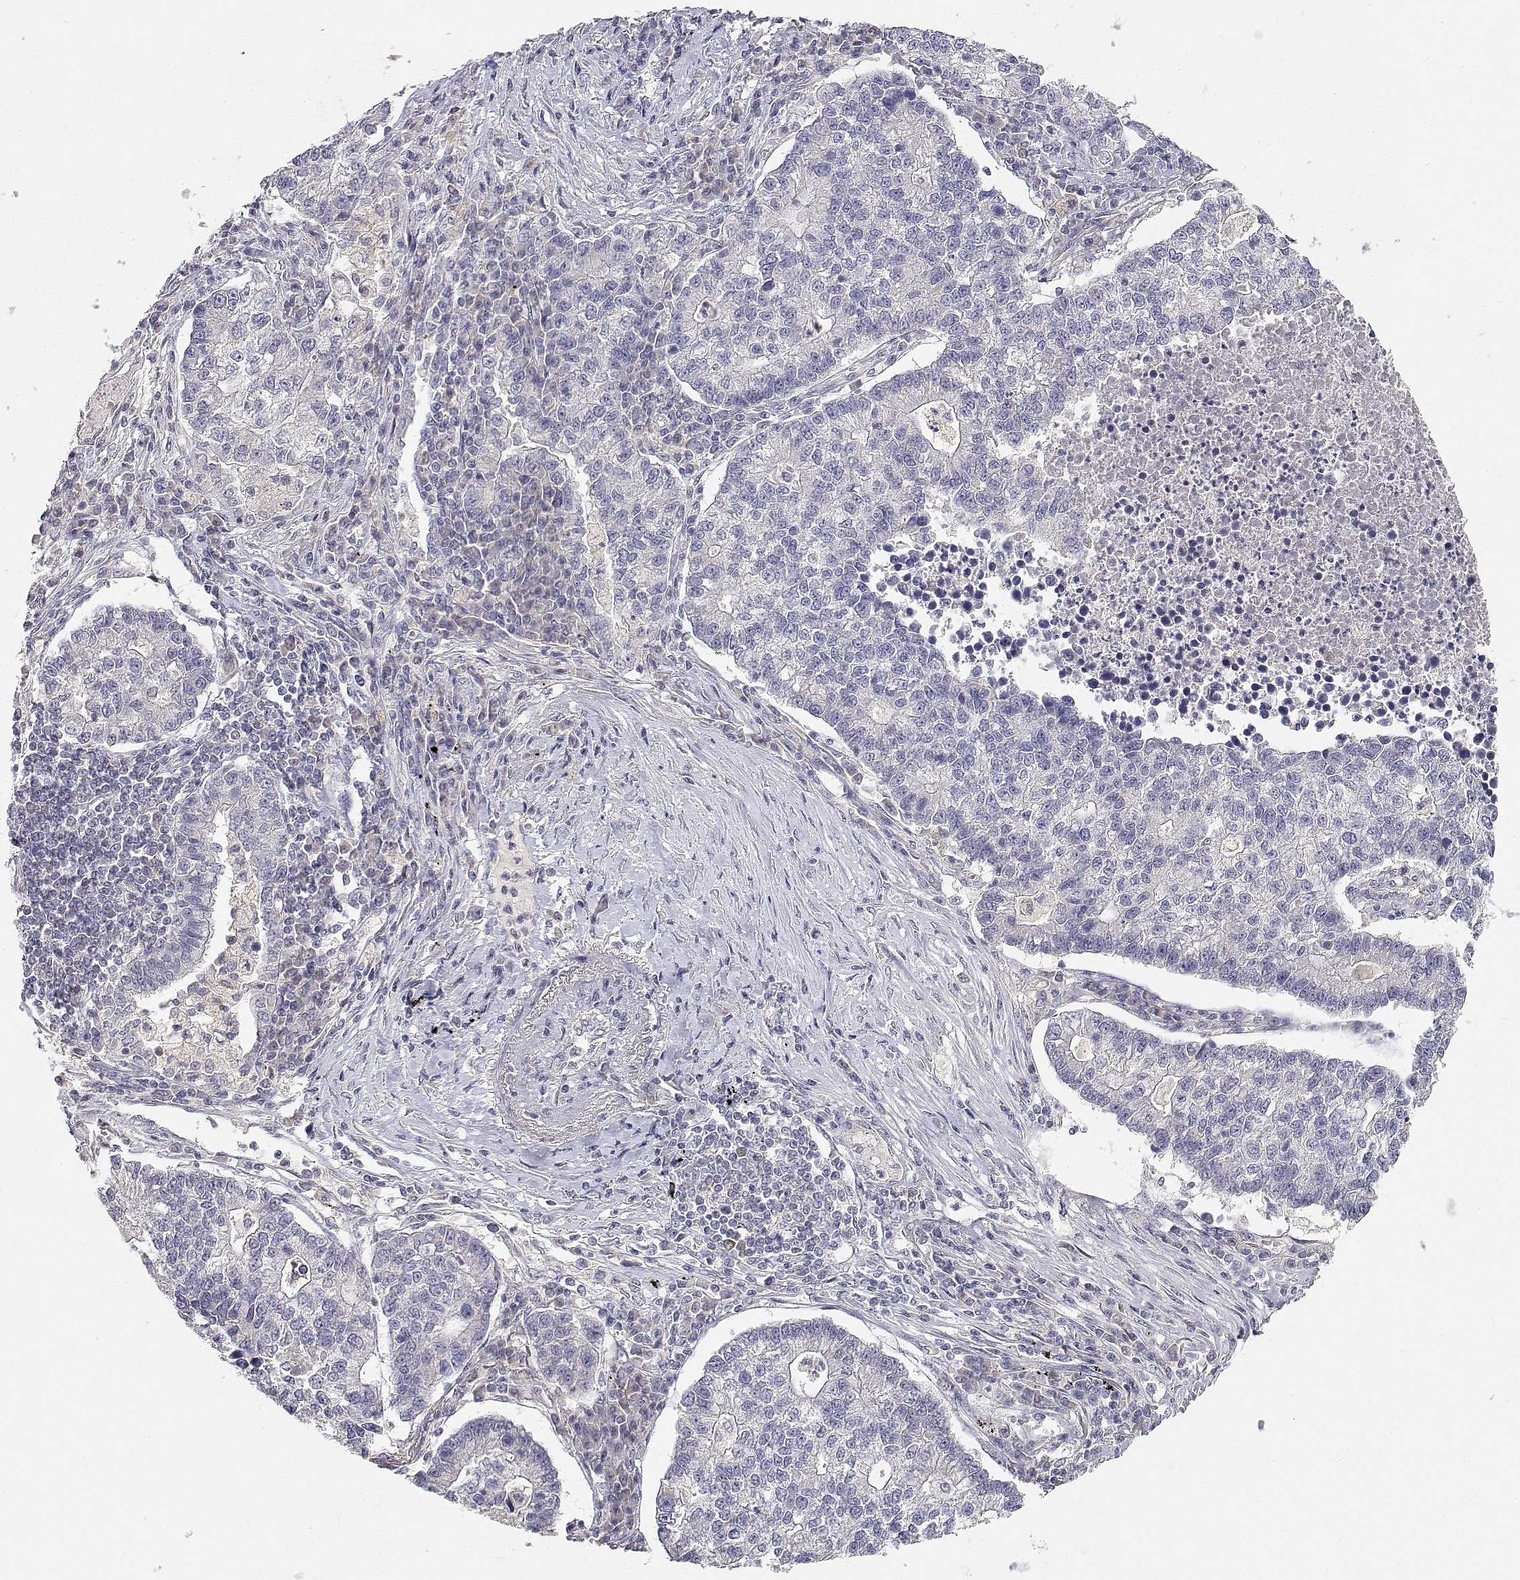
{"staining": {"intensity": "negative", "quantity": "none", "location": "none"}, "tissue": "lung cancer", "cell_type": "Tumor cells", "image_type": "cancer", "snomed": [{"axis": "morphology", "description": "Adenocarcinoma, NOS"}, {"axis": "topography", "description": "Lung"}], "caption": "The IHC photomicrograph has no significant expression in tumor cells of lung cancer tissue. (DAB (3,3'-diaminobenzidine) immunohistochemistry, high magnification).", "gene": "ADA", "patient": {"sex": "male", "age": 57}}